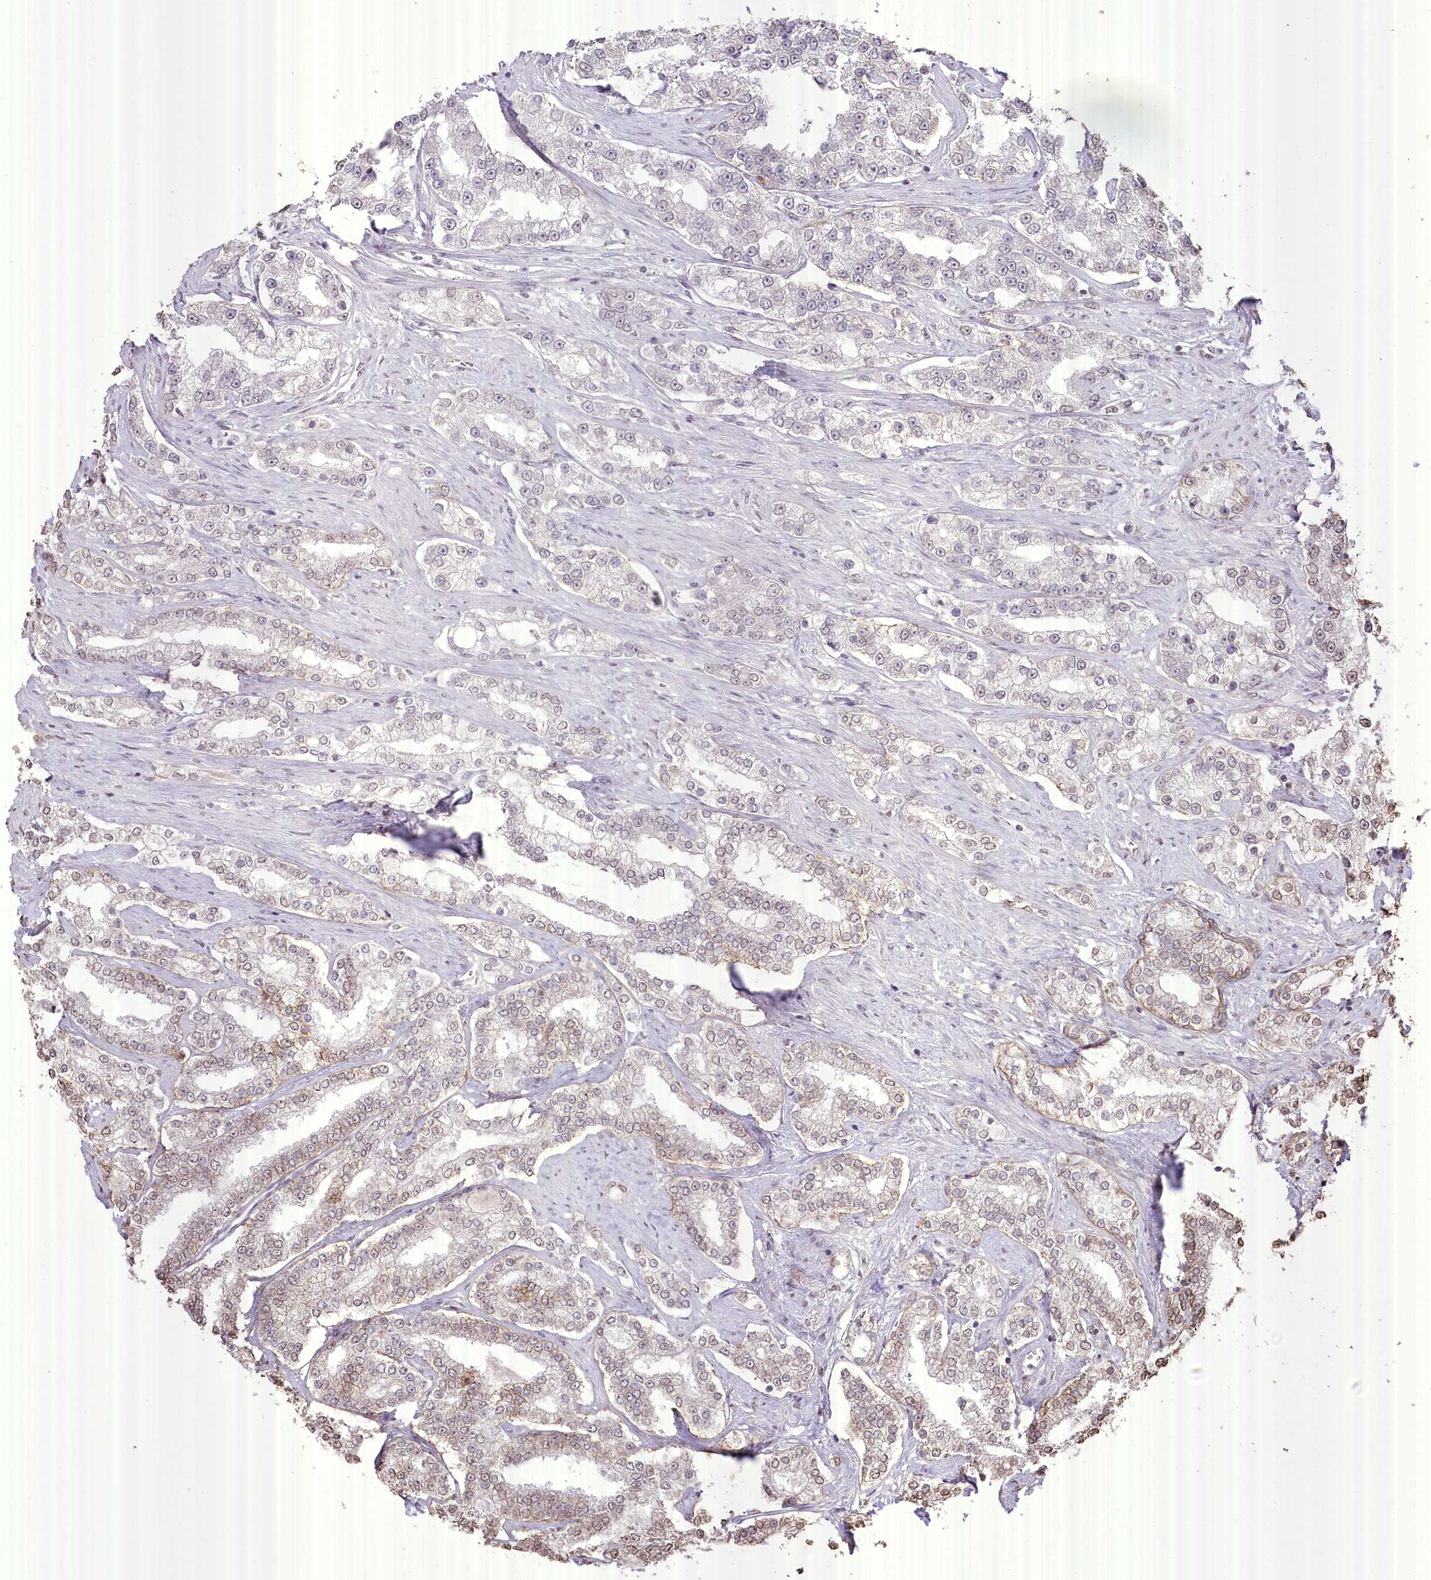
{"staining": {"intensity": "weak", "quantity": "<25%", "location": "cytoplasmic/membranous"}, "tissue": "prostate cancer", "cell_type": "Tumor cells", "image_type": "cancer", "snomed": [{"axis": "morphology", "description": "Normal tissue, NOS"}, {"axis": "morphology", "description": "Adenocarcinoma, High grade"}, {"axis": "topography", "description": "Prostate"}], "caption": "An immunohistochemistry photomicrograph of prostate cancer (high-grade adenocarcinoma) is shown. There is no staining in tumor cells of prostate cancer (high-grade adenocarcinoma).", "gene": "SLC39A10", "patient": {"sex": "male", "age": 83}}